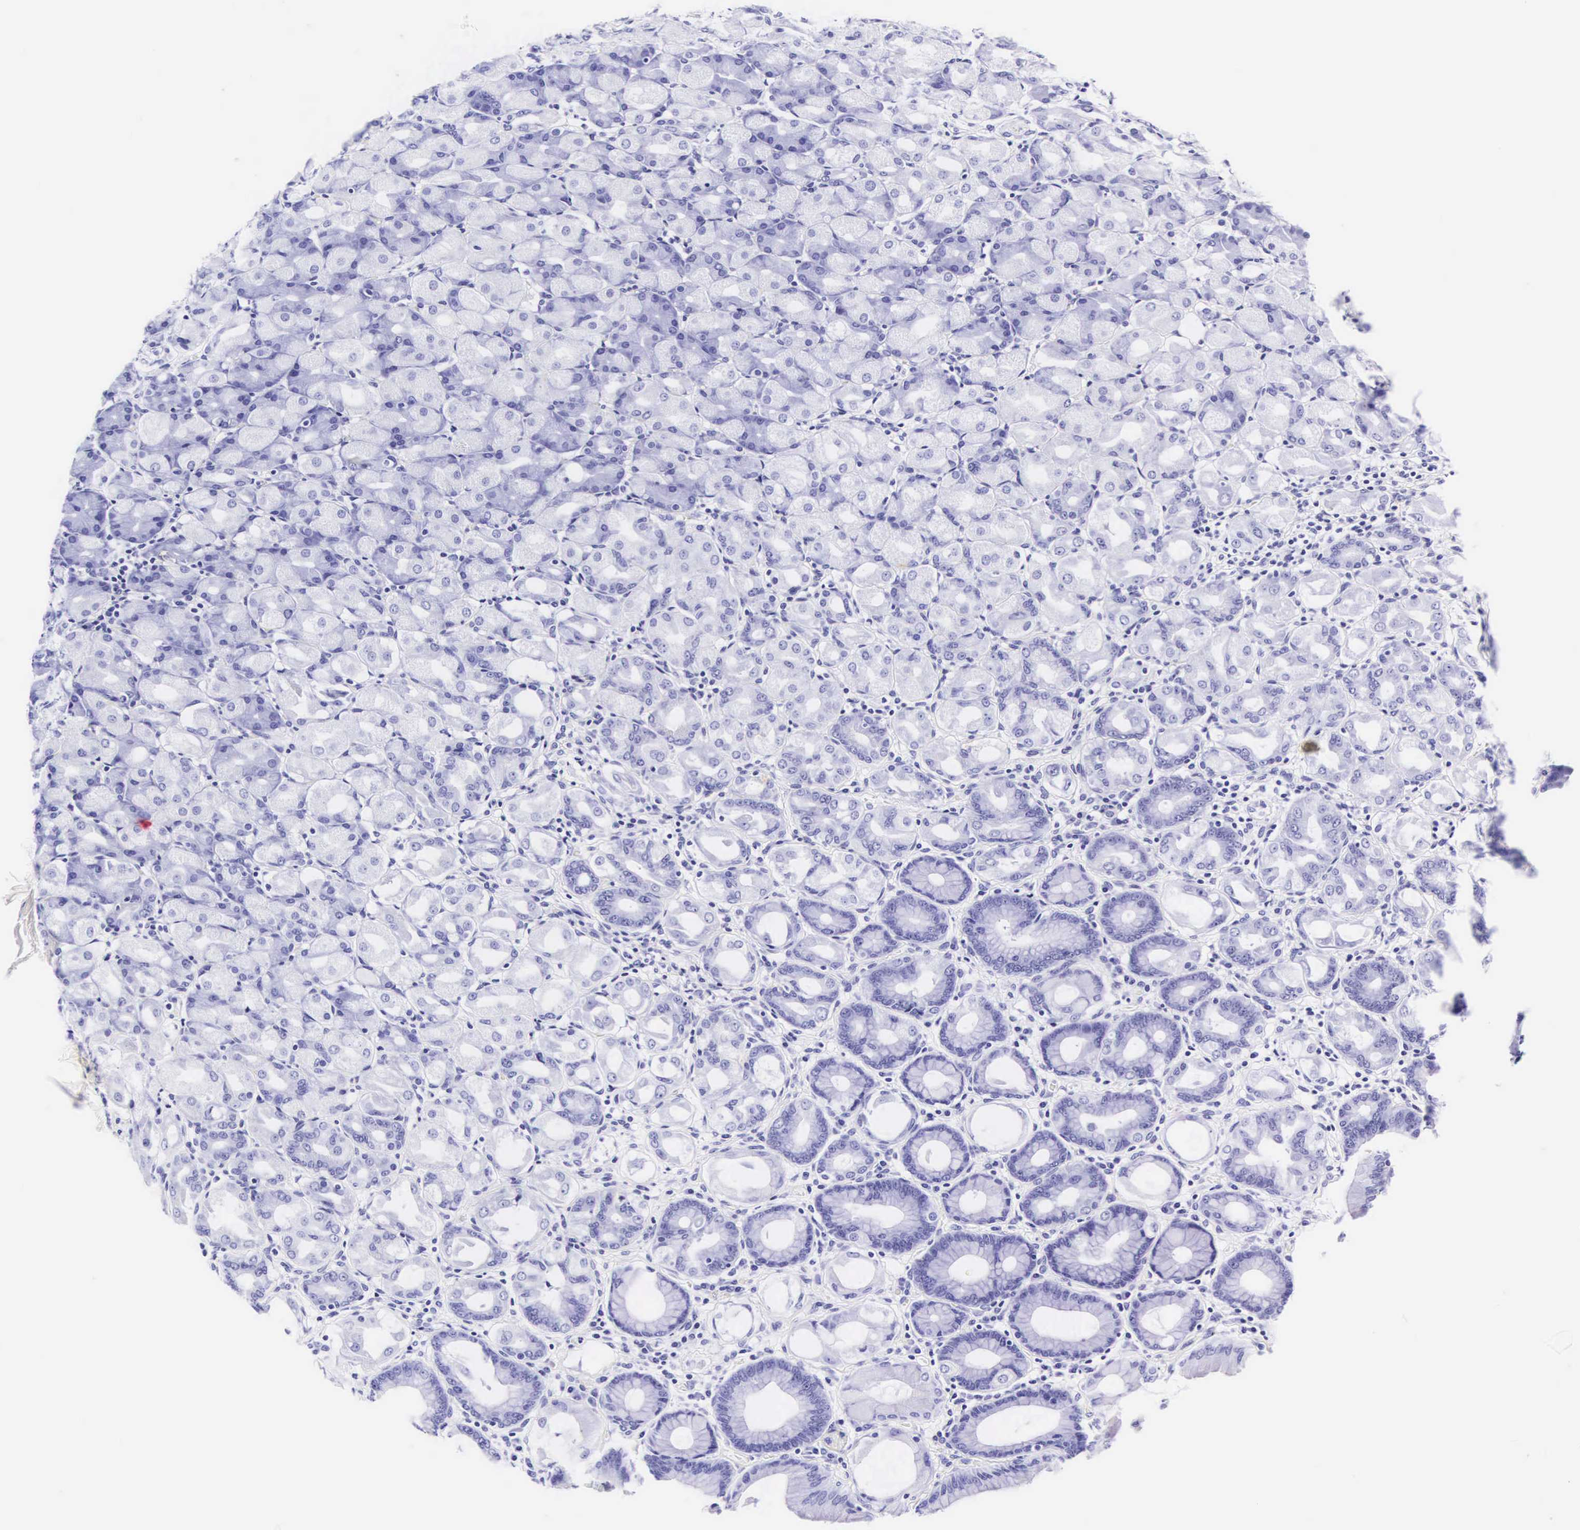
{"staining": {"intensity": "negative", "quantity": "none", "location": "none"}, "tissue": "stomach", "cell_type": "Glandular cells", "image_type": "normal", "snomed": [{"axis": "morphology", "description": "Normal tissue, NOS"}, {"axis": "topography", "description": "Stomach, upper"}], "caption": "The photomicrograph demonstrates no significant expression in glandular cells of stomach.", "gene": "CD1A", "patient": {"sex": "female", "age": 75}}